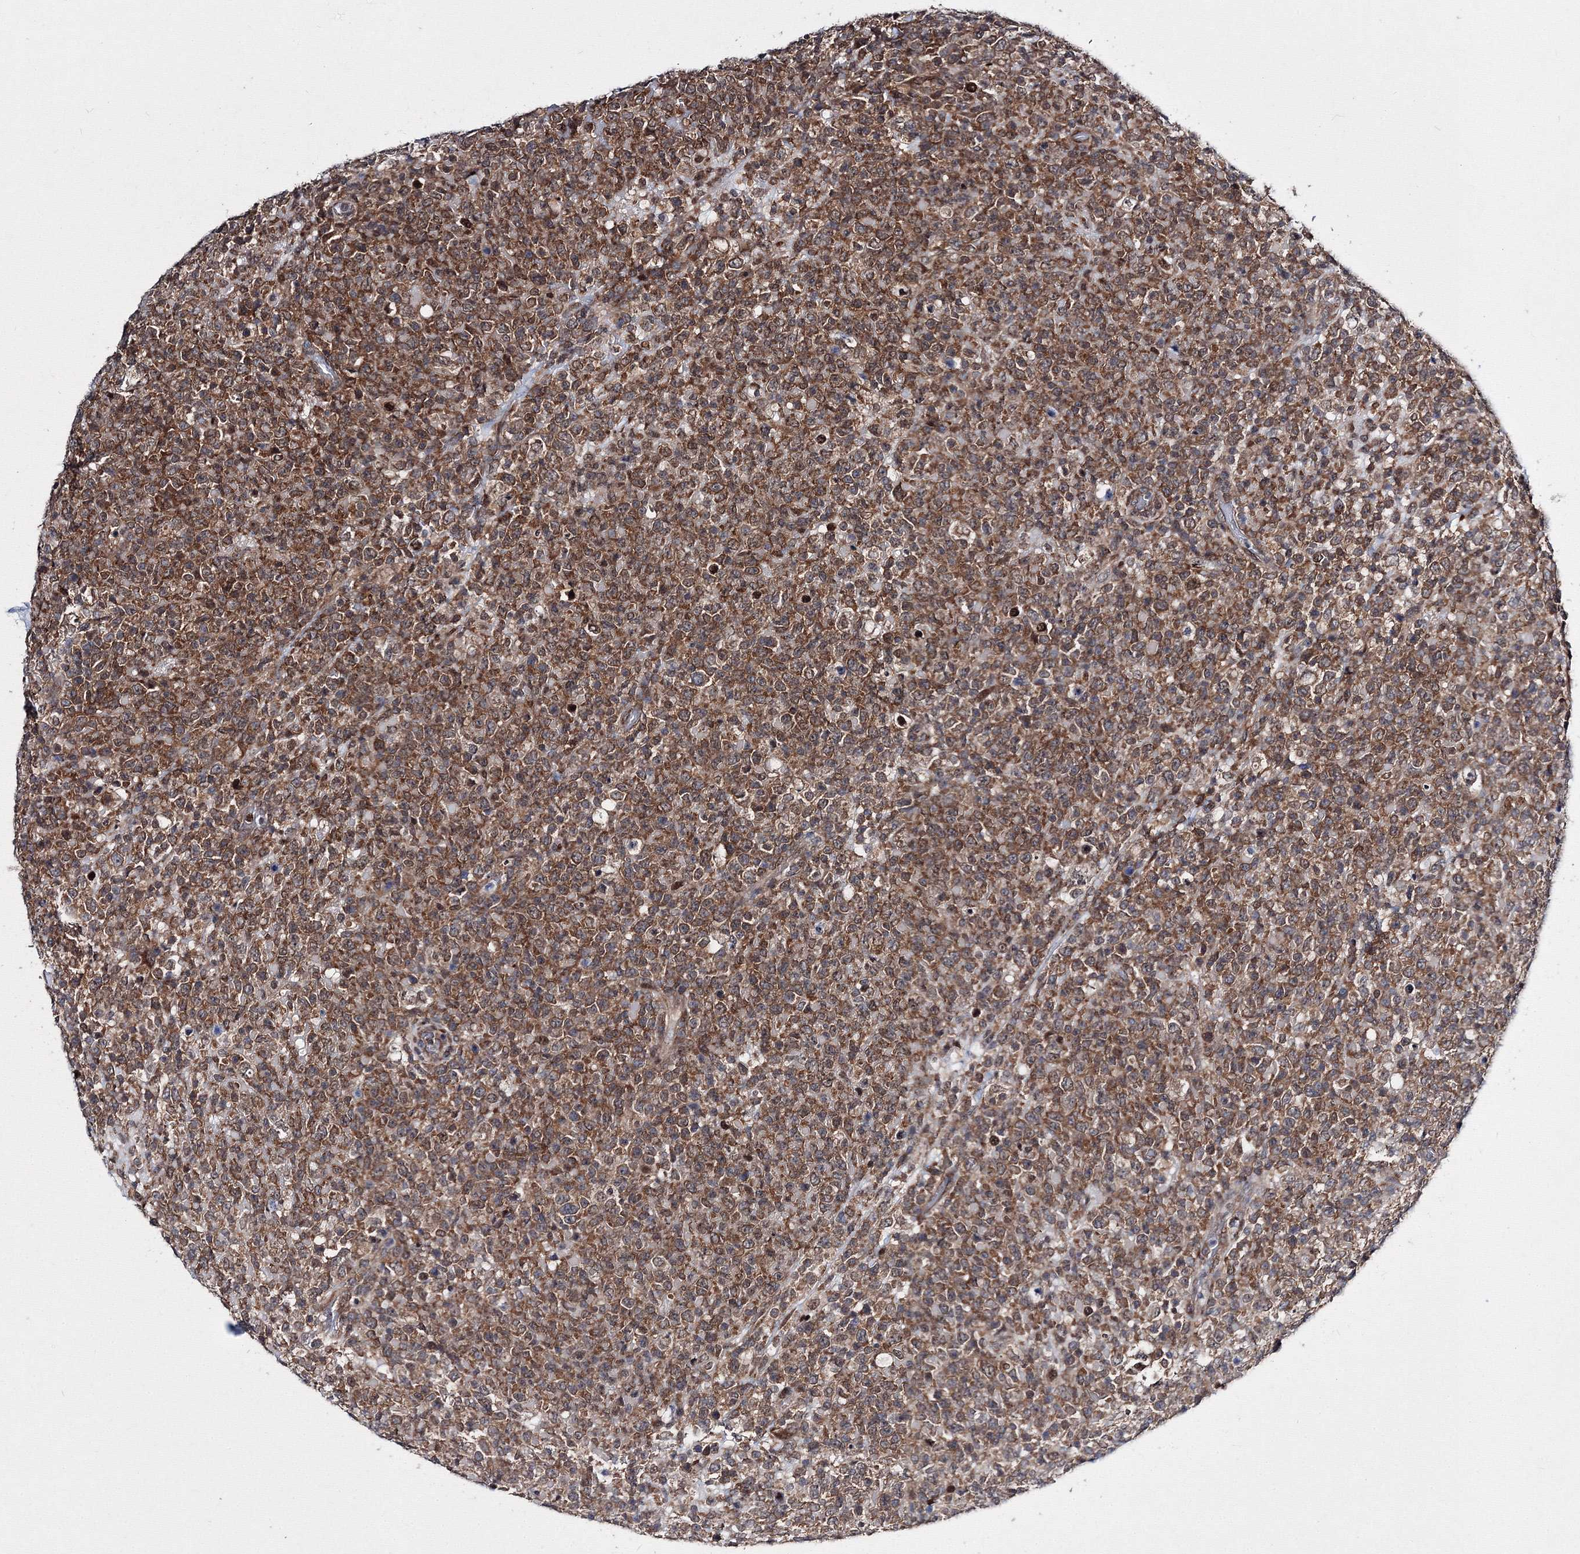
{"staining": {"intensity": "moderate", "quantity": ">75%", "location": "cytoplasmic/membranous"}, "tissue": "lymphoma", "cell_type": "Tumor cells", "image_type": "cancer", "snomed": [{"axis": "morphology", "description": "Malignant lymphoma, non-Hodgkin's type, High grade"}, {"axis": "topography", "description": "Colon"}], "caption": "Immunohistochemical staining of human lymphoma reveals medium levels of moderate cytoplasmic/membranous protein staining in approximately >75% of tumor cells. Immunohistochemistry stains the protein of interest in brown and the nuclei are stained blue.", "gene": "GPN1", "patient": {"sex": "female", "age": 53}}